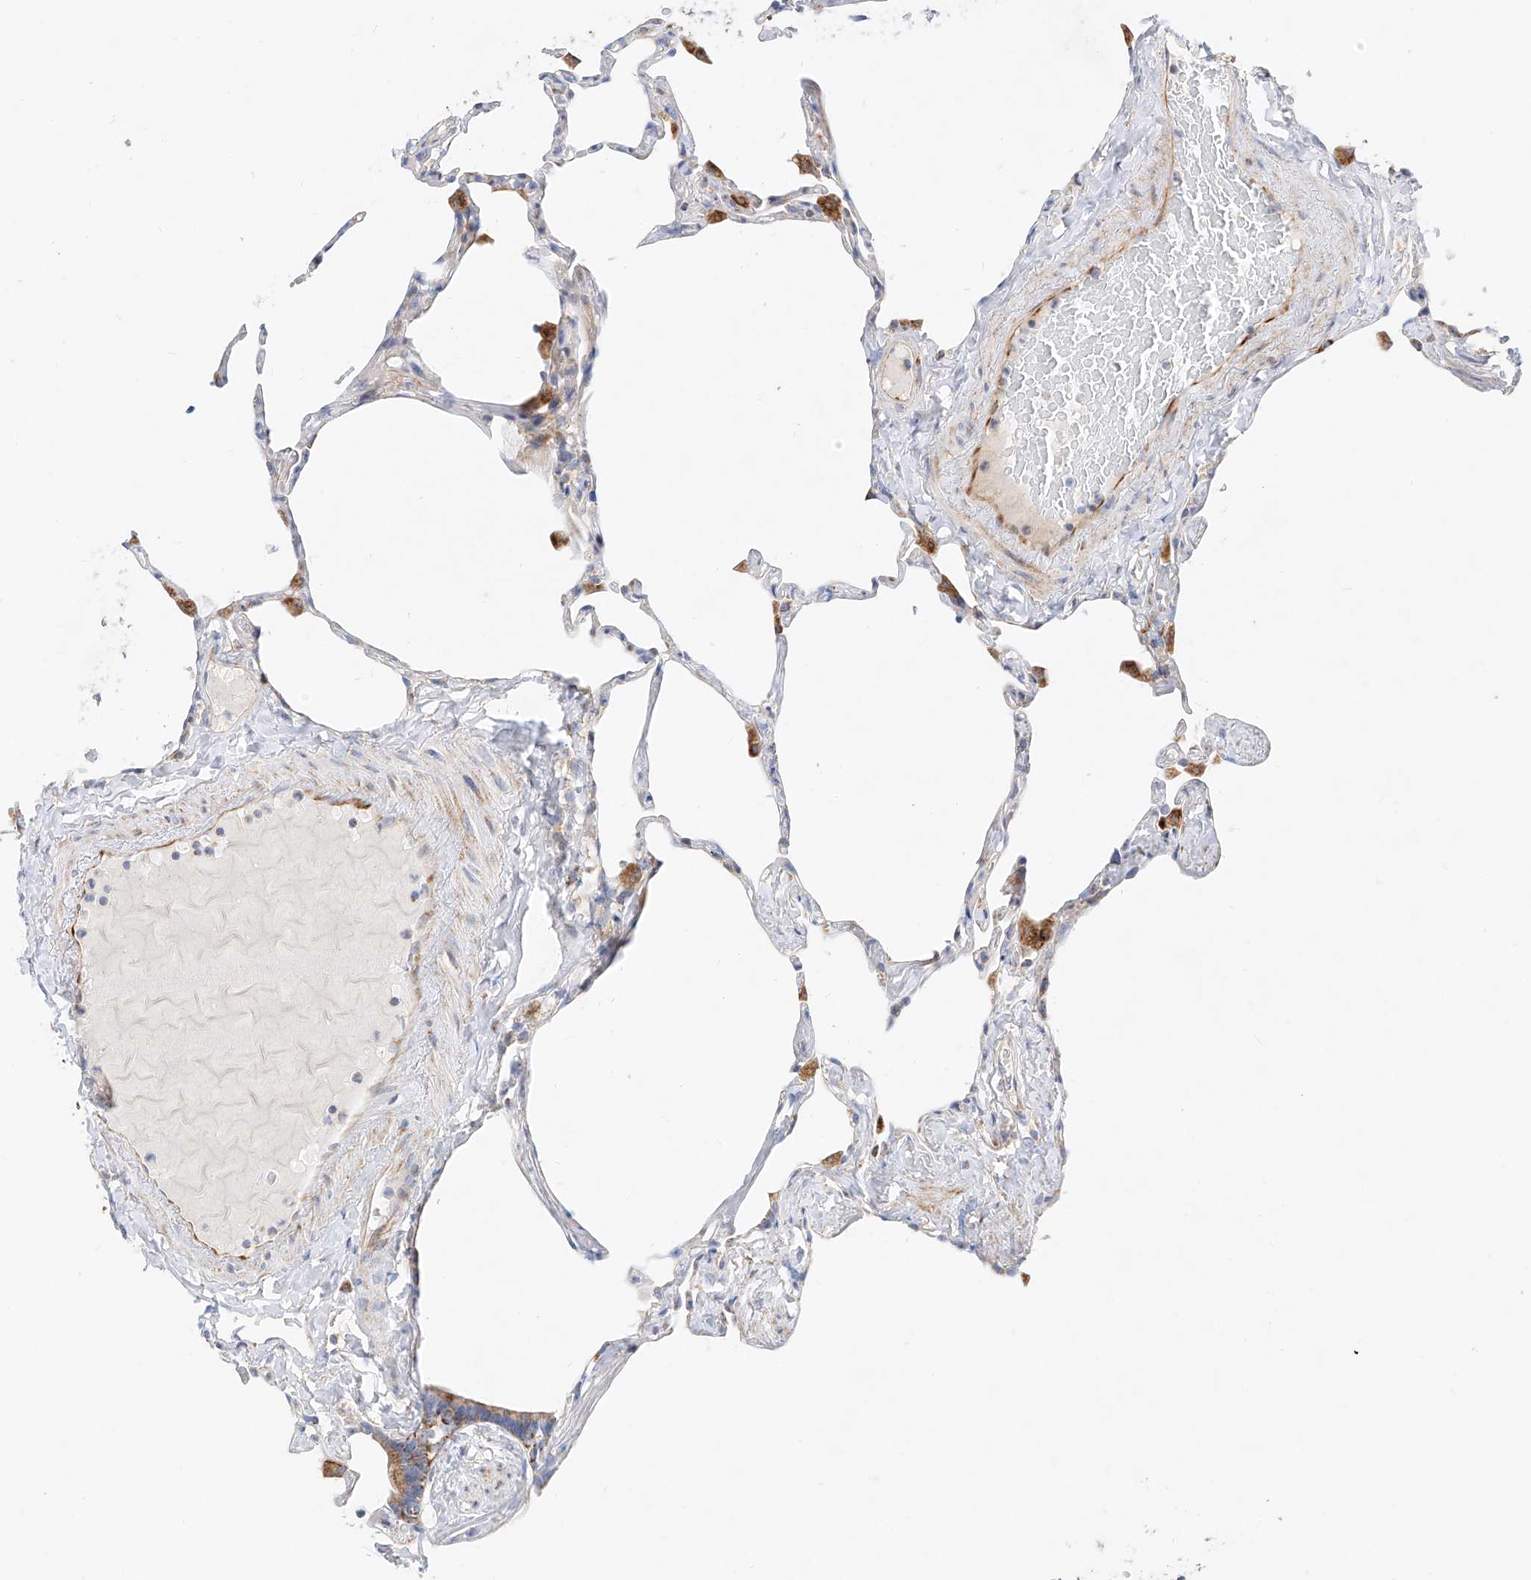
{"staining": {"intensity": "moderate", "quantity": "<25%", "location": "cytoplasmic/membranous"}, "tissue": "lung", "cell_type": "Alveolar cells", "image_type": "normal", "snomed": [{"axis": "morphology", "description": "Normal tissue, NOS"}, {"axis": "topography", "description": "Lung"}], "caption": "Brown immunohistochemical staining in unremarkable lung shows moderate cytoplasmic/membranous expression in about <25% of alveolar cells.", "gene": "CST9", "patient": {"sex": "male", "age": 65}}